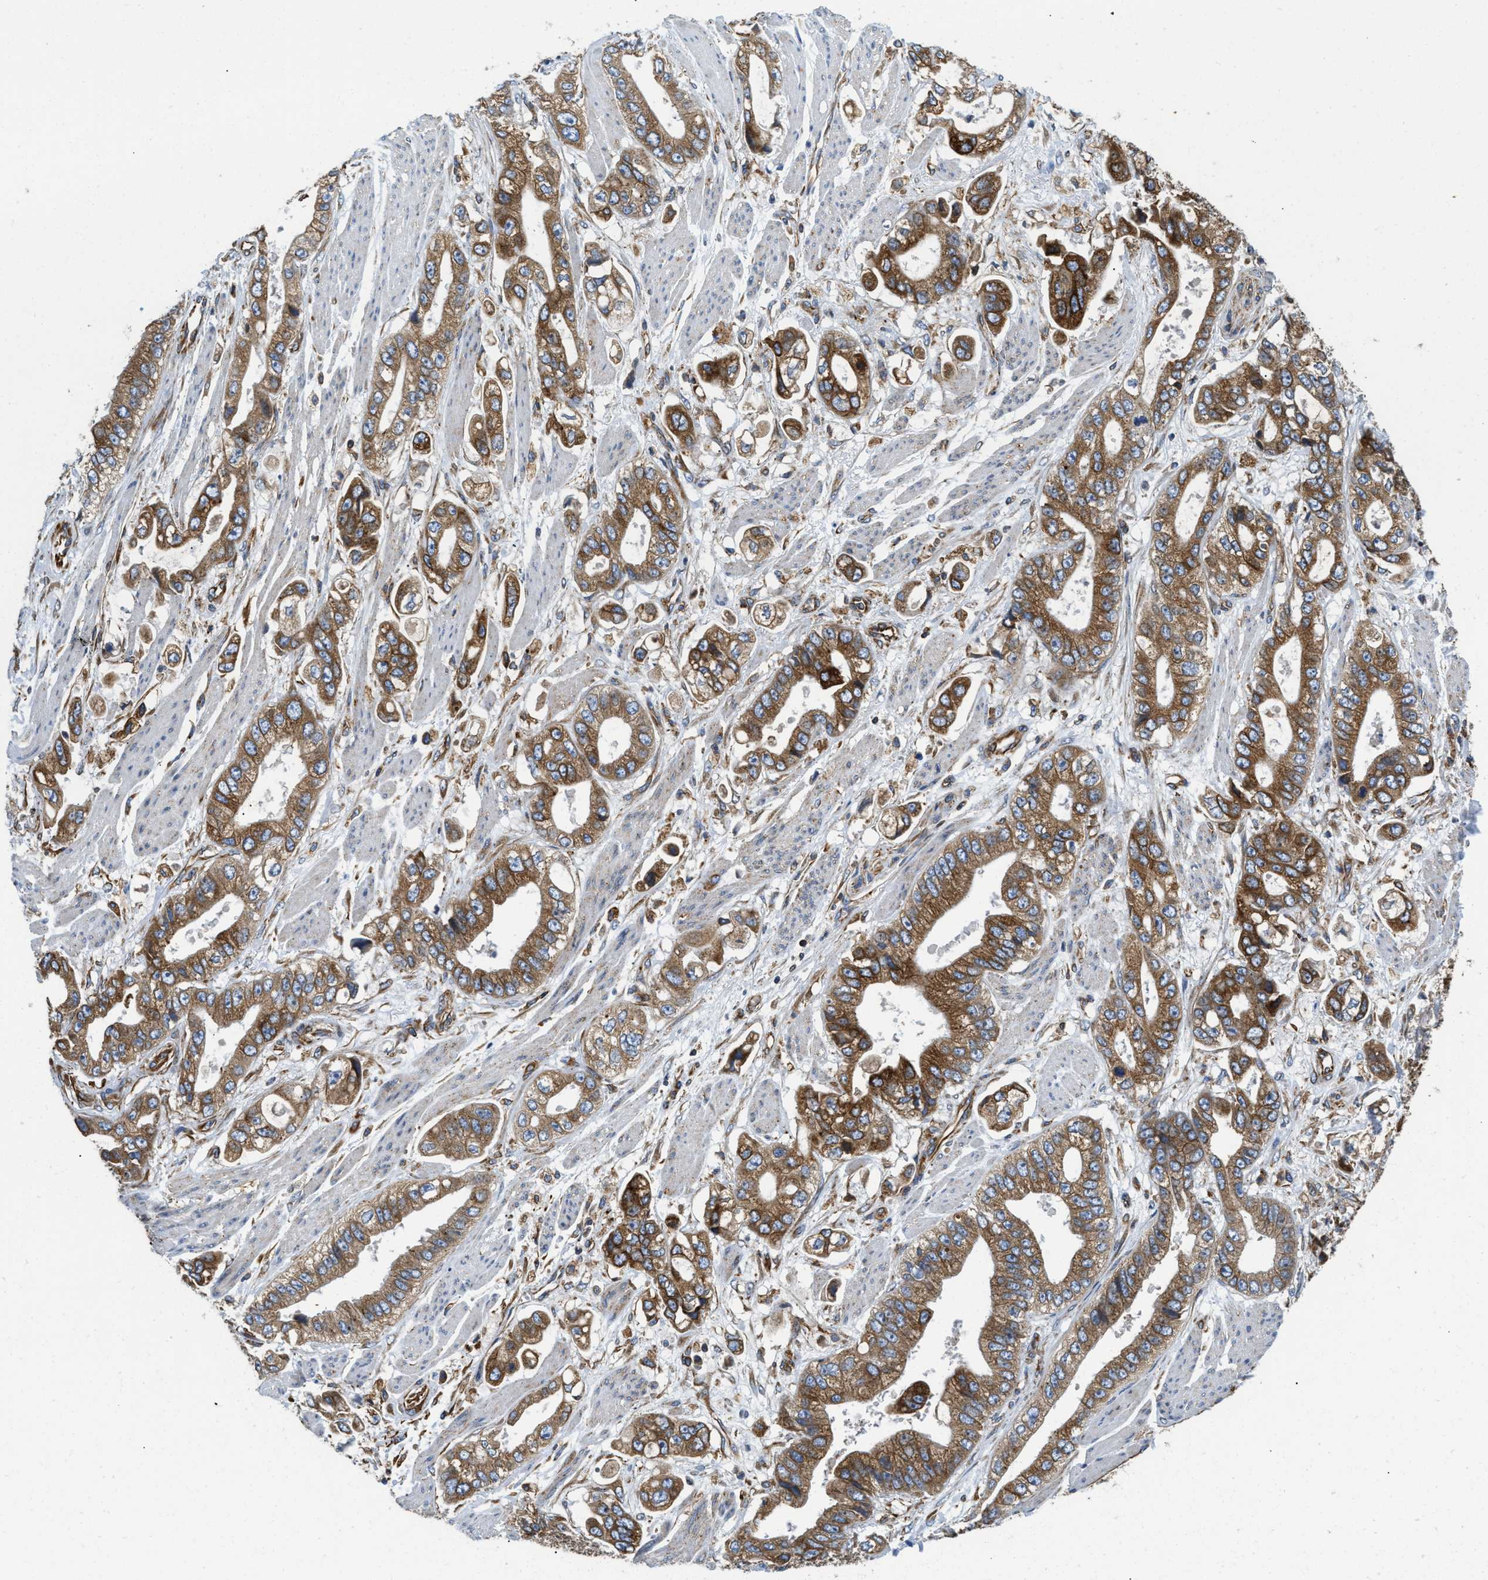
{"staining": {"intensity": "moderate", "quantity": ">75%", "location": "cytoplasmic/membranous"}, "tissue": "stomach cancer", "cell_type": "Tumor cells", "image_type": "cancer", "snomed": [{"axis": "morphology", "description": "Normal tissue, NOS"}, {"axis": "morphology", "description": "Adenocarcinoma, NOS"}, {"axis": "topography", "description": "Stomach"}], "caption": "An image showing moderate cytoplasmic/membranous positivity in approximately >75% of tumor cells in stomach cancer, as visualized by brown immunohistochemical staining.", "gene": "HSD17B12", "patient": {"sex": "male", "age": 62}}